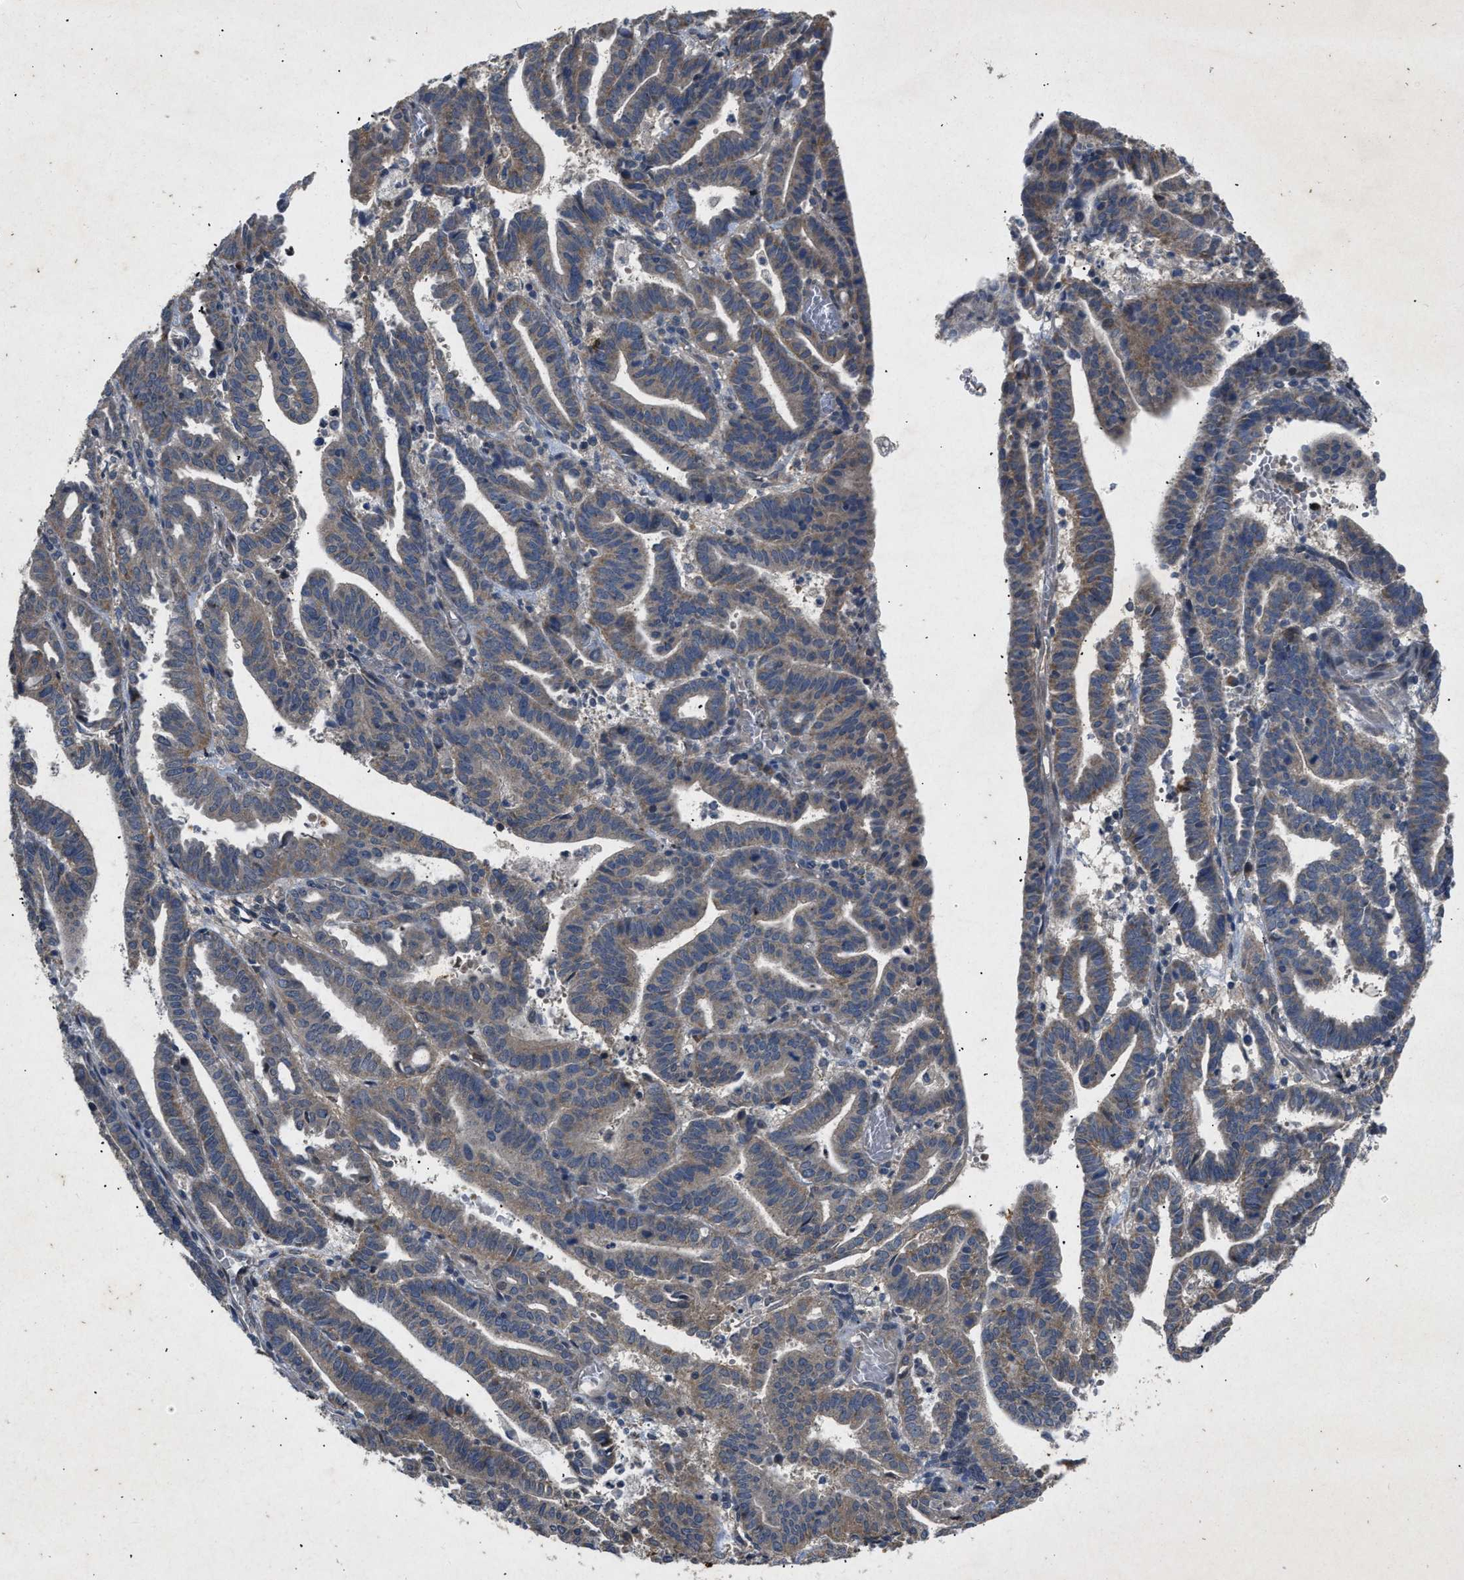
{"staining": {"intensity": "moderate", "quantity": "25%-75%", "location": "cytoplasmic/membranous"}, "tissue": "endometrial cancer", "cell_type": "Tumor cells", "image_type": "cancer", "snomed": [{"axis": "morphology", "description": "Adenocarcinoma, NOS"}, {"axis": "topography", "description": "Uterus"}], "caption": "Brown immunohistochemical staining in endometrial cancer demonstrates moderate cytoplasmic/membranous staining in approximately 25%-75% of tumor cells.", "gene": "PRKG2", "patient": {"sex": "female", "age": 83}}